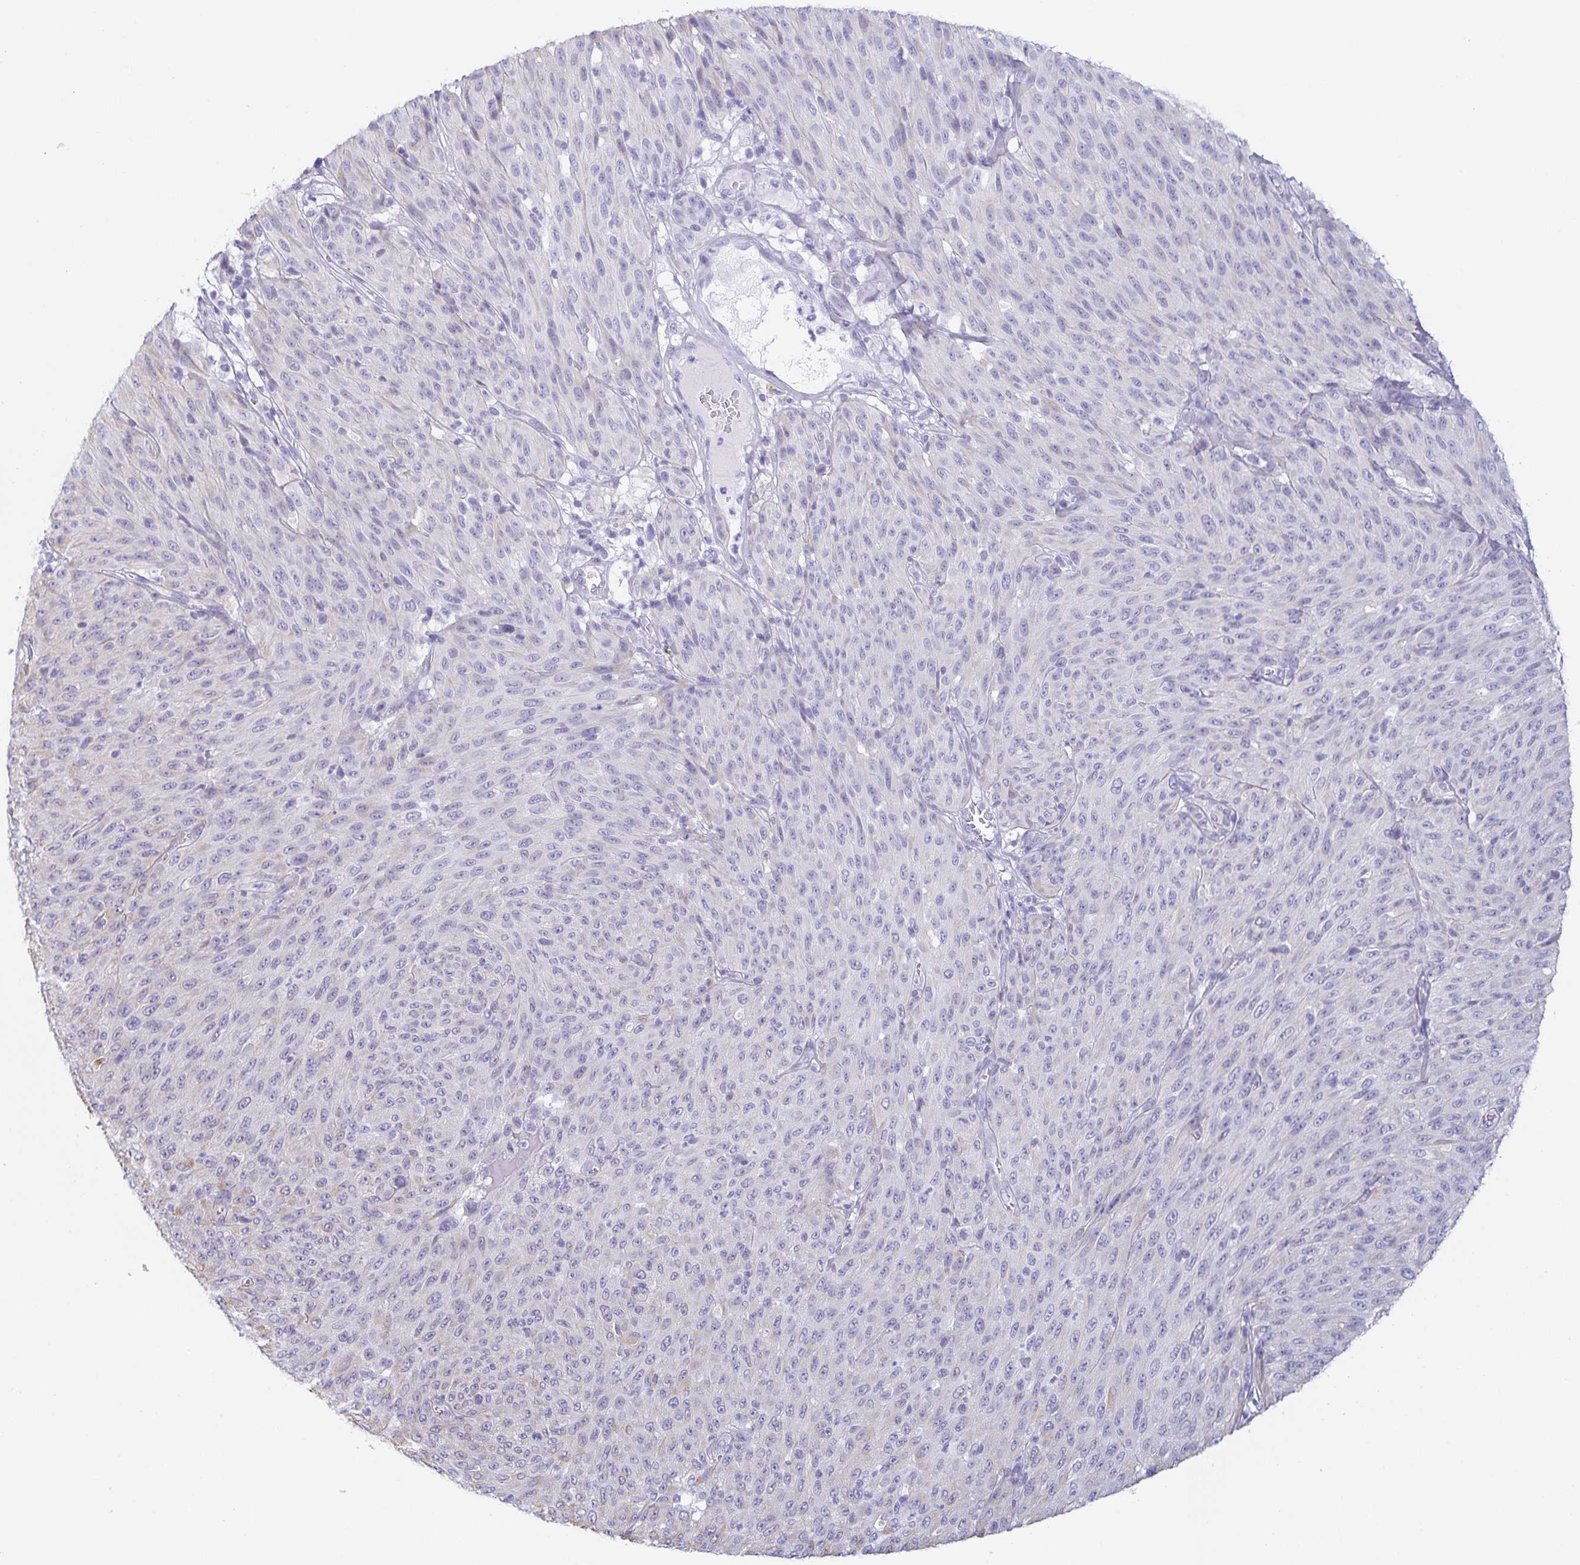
{"staining": {"intensity": "negative", "quantity": "none", "location": "none"}, "tissue": "melanoma", "cell_type": "Tumor cells", "image_type": "cancer", "snomed": [{"axis": "morphology", "description": "Malignant melanoma, NOS"}, {"axis": "topography", "description": "Skin"}], "caption": "This is a micrograph of IHC staining of malignant melanoma, which shows no staining in tumor cells.", "gene": "PRR27", "patient": {"sex": "male", "age": 85}}